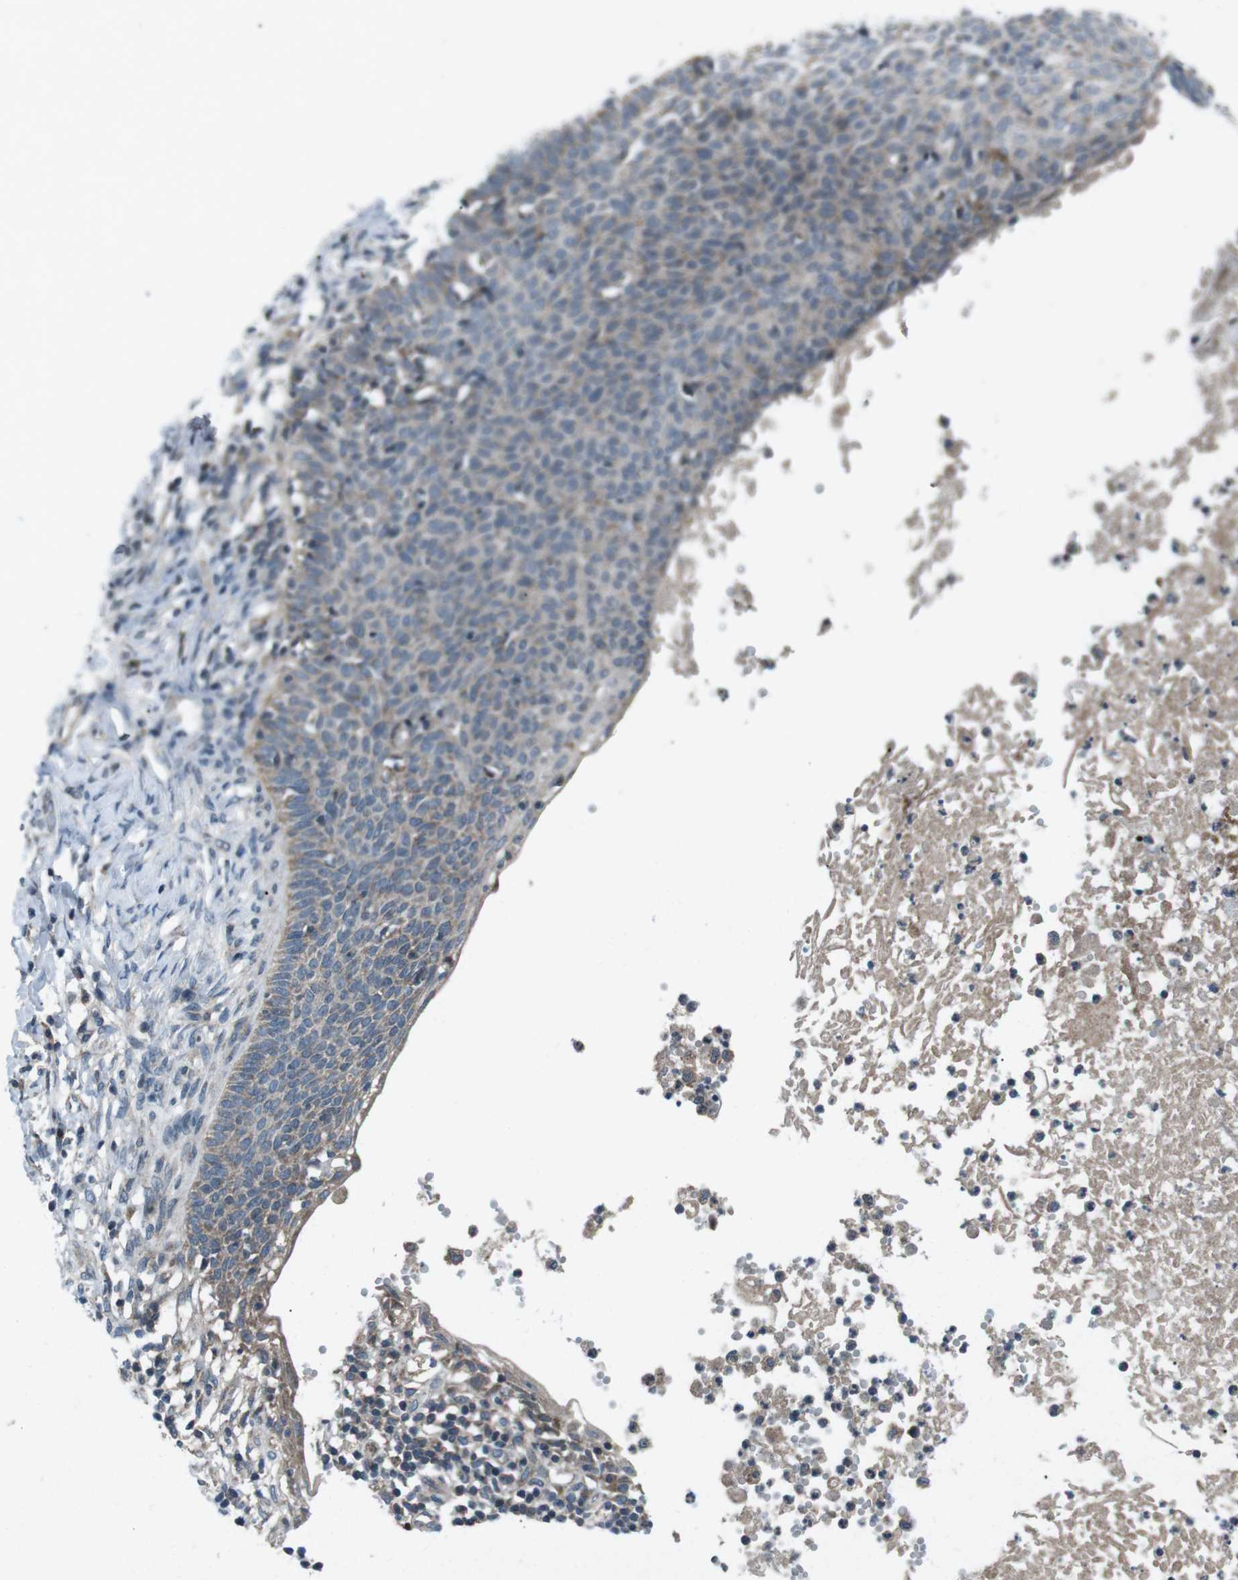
{"staining": {"intensity": "weak", "quantity": "25%-75%", "location": "cytoplasmic/membranous"}, "tissue": "skin cancer", "cell_type": "Tumor cells", "image_type": "cancer", "snomed": [{"axis": "morphology", "description": "Normal tissue, NOS"}, {"axis": "morphology", "description": "Basal cell carcinoma"}, {"axis": "topography", "description": "Skin"}], "caption": "This is a histology image of immunohistochemistry (IHC) staining of skin basal cell carcinoma, which shows weak positivity in the cytoplasmic/membranous of tumor cells.", "gene": "CDK16", "patient": {"sex": "male", "age": 87}}